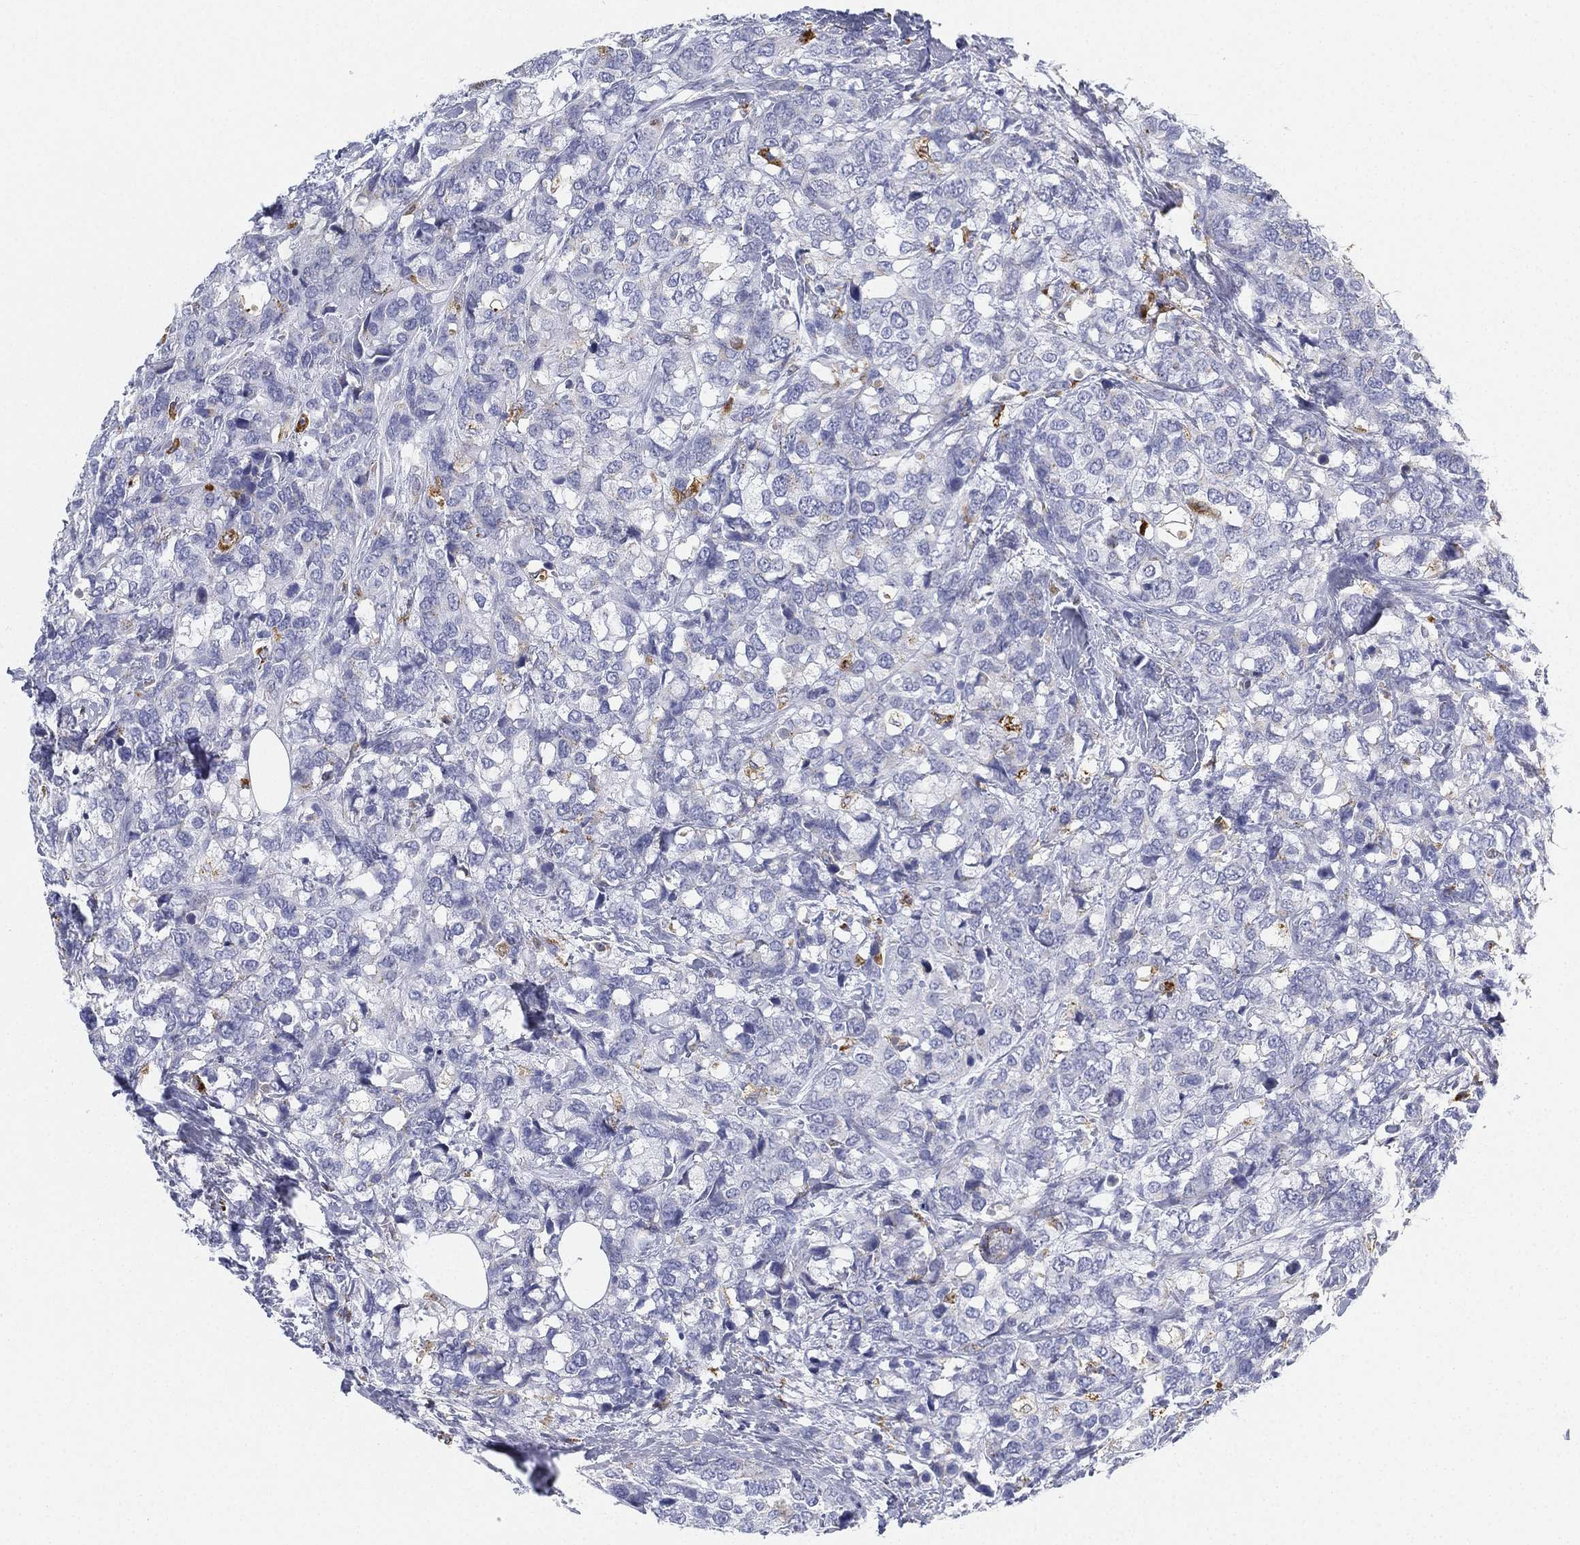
{"staining": {"intensity": "negative", "quantity": "none", "location": "none"}, "tissue": "breast cancer", "cell_type": "Tumor cells", "image_type": "cancer", "snomed": [{"axis": "morphology", "description": "Lobular carcinoma"}, {"axis": "topography", "description": "Breast"}], "caption": "Tumor cells are negative for brown protein staining in lobular carcinoma (breast).", "gene": "NPC2", "patient": {"sex": "female", "age": 59}}